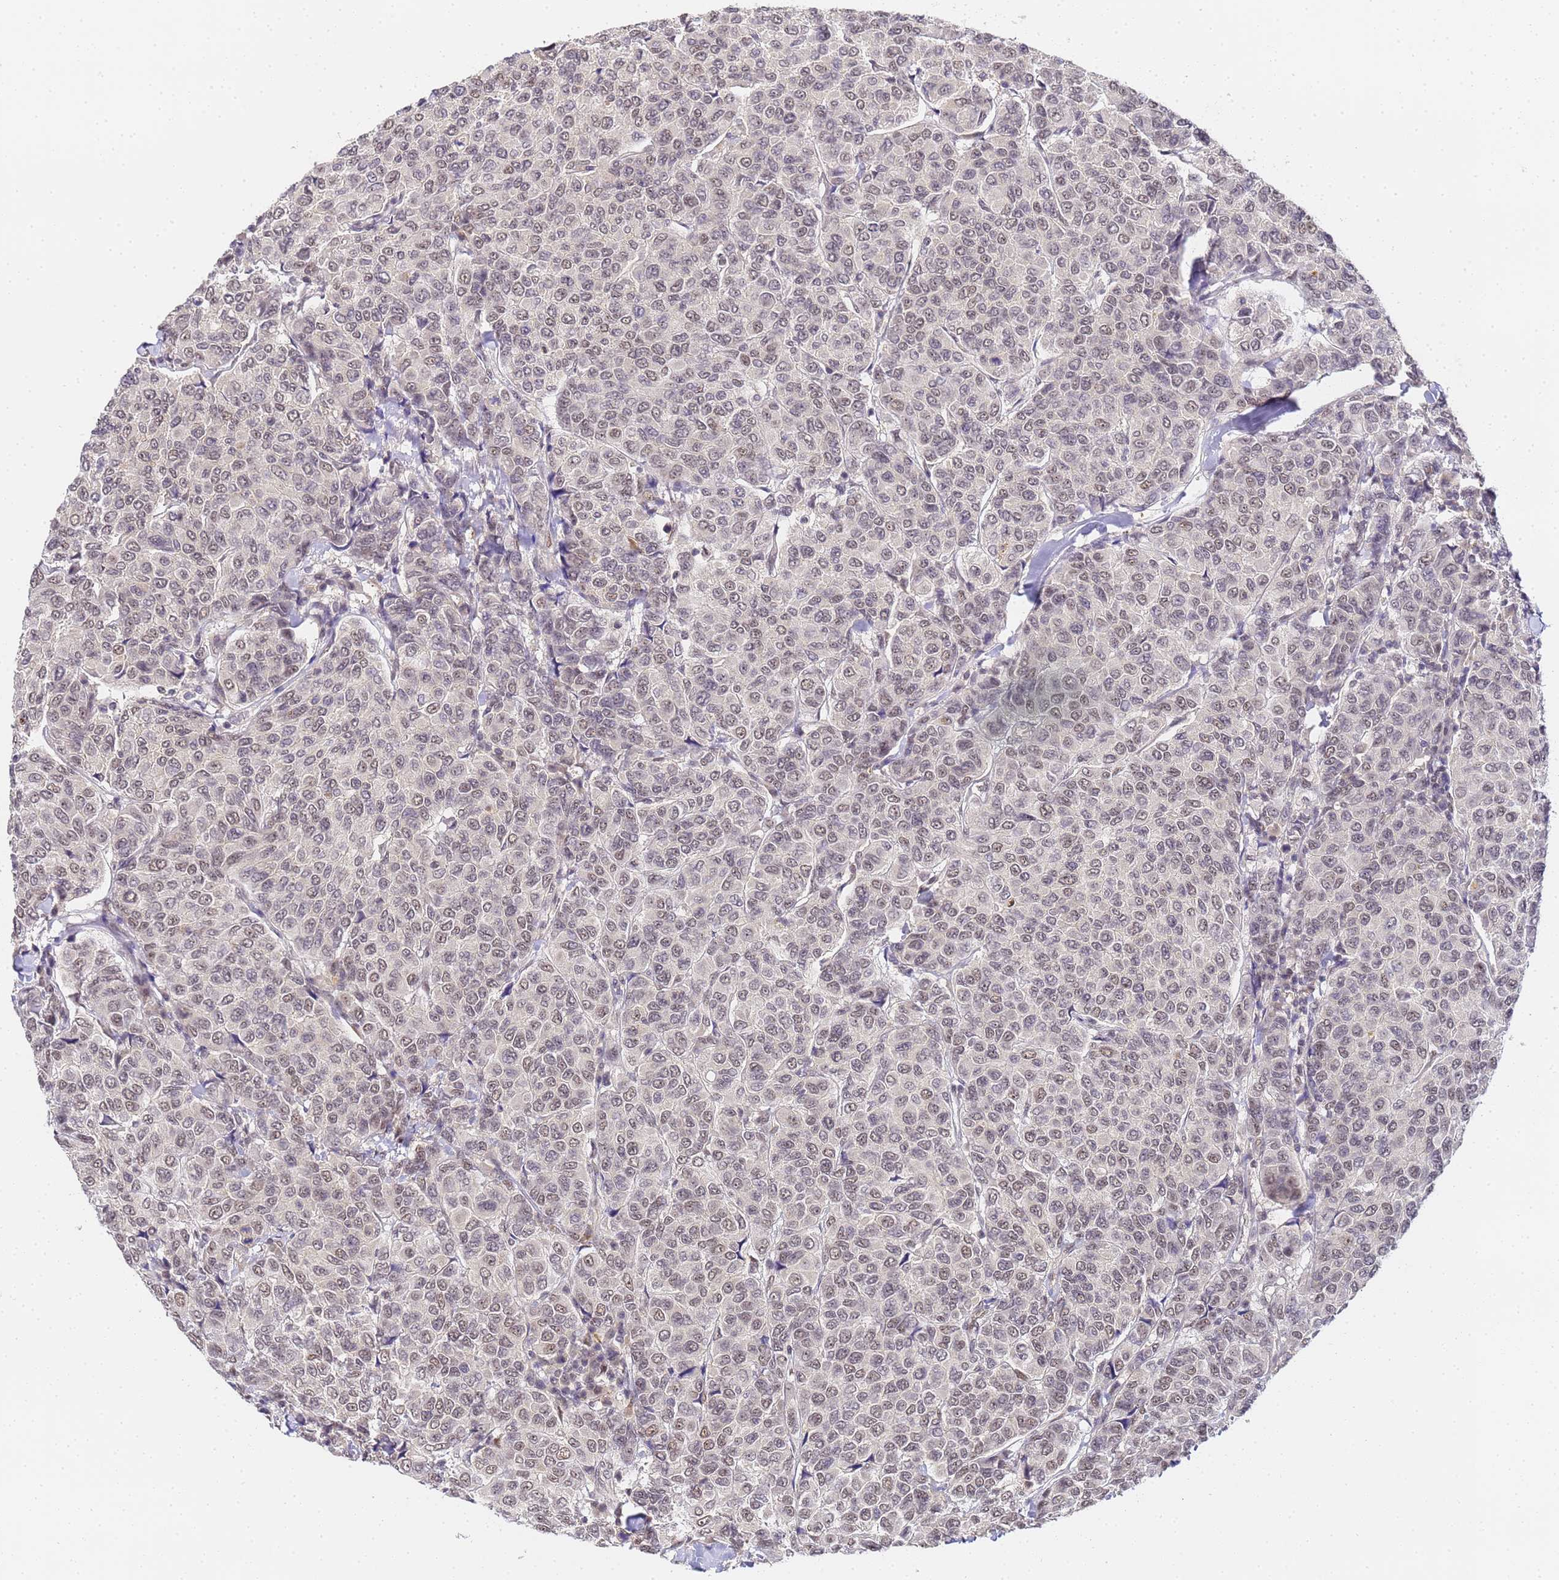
{"staining": {"intensity": "weak", "quantity": "25%-75%", "location": "nuclear"}, "tissue": "breast cancer", "cell_type": "Tumor cells", "image_type": "cancer", "snomed": [{"axis": "morphology", "description": "Duct carcinoma"}, {"axis": "topography", "description": "Breast"}], "caption": "Intraductal carcinoma (breast) tissue displays weak nuclear staining in about 25%-75% of tumor cells", "gene": "LSM3", "patient": {"sex": "female", "age": 55}}